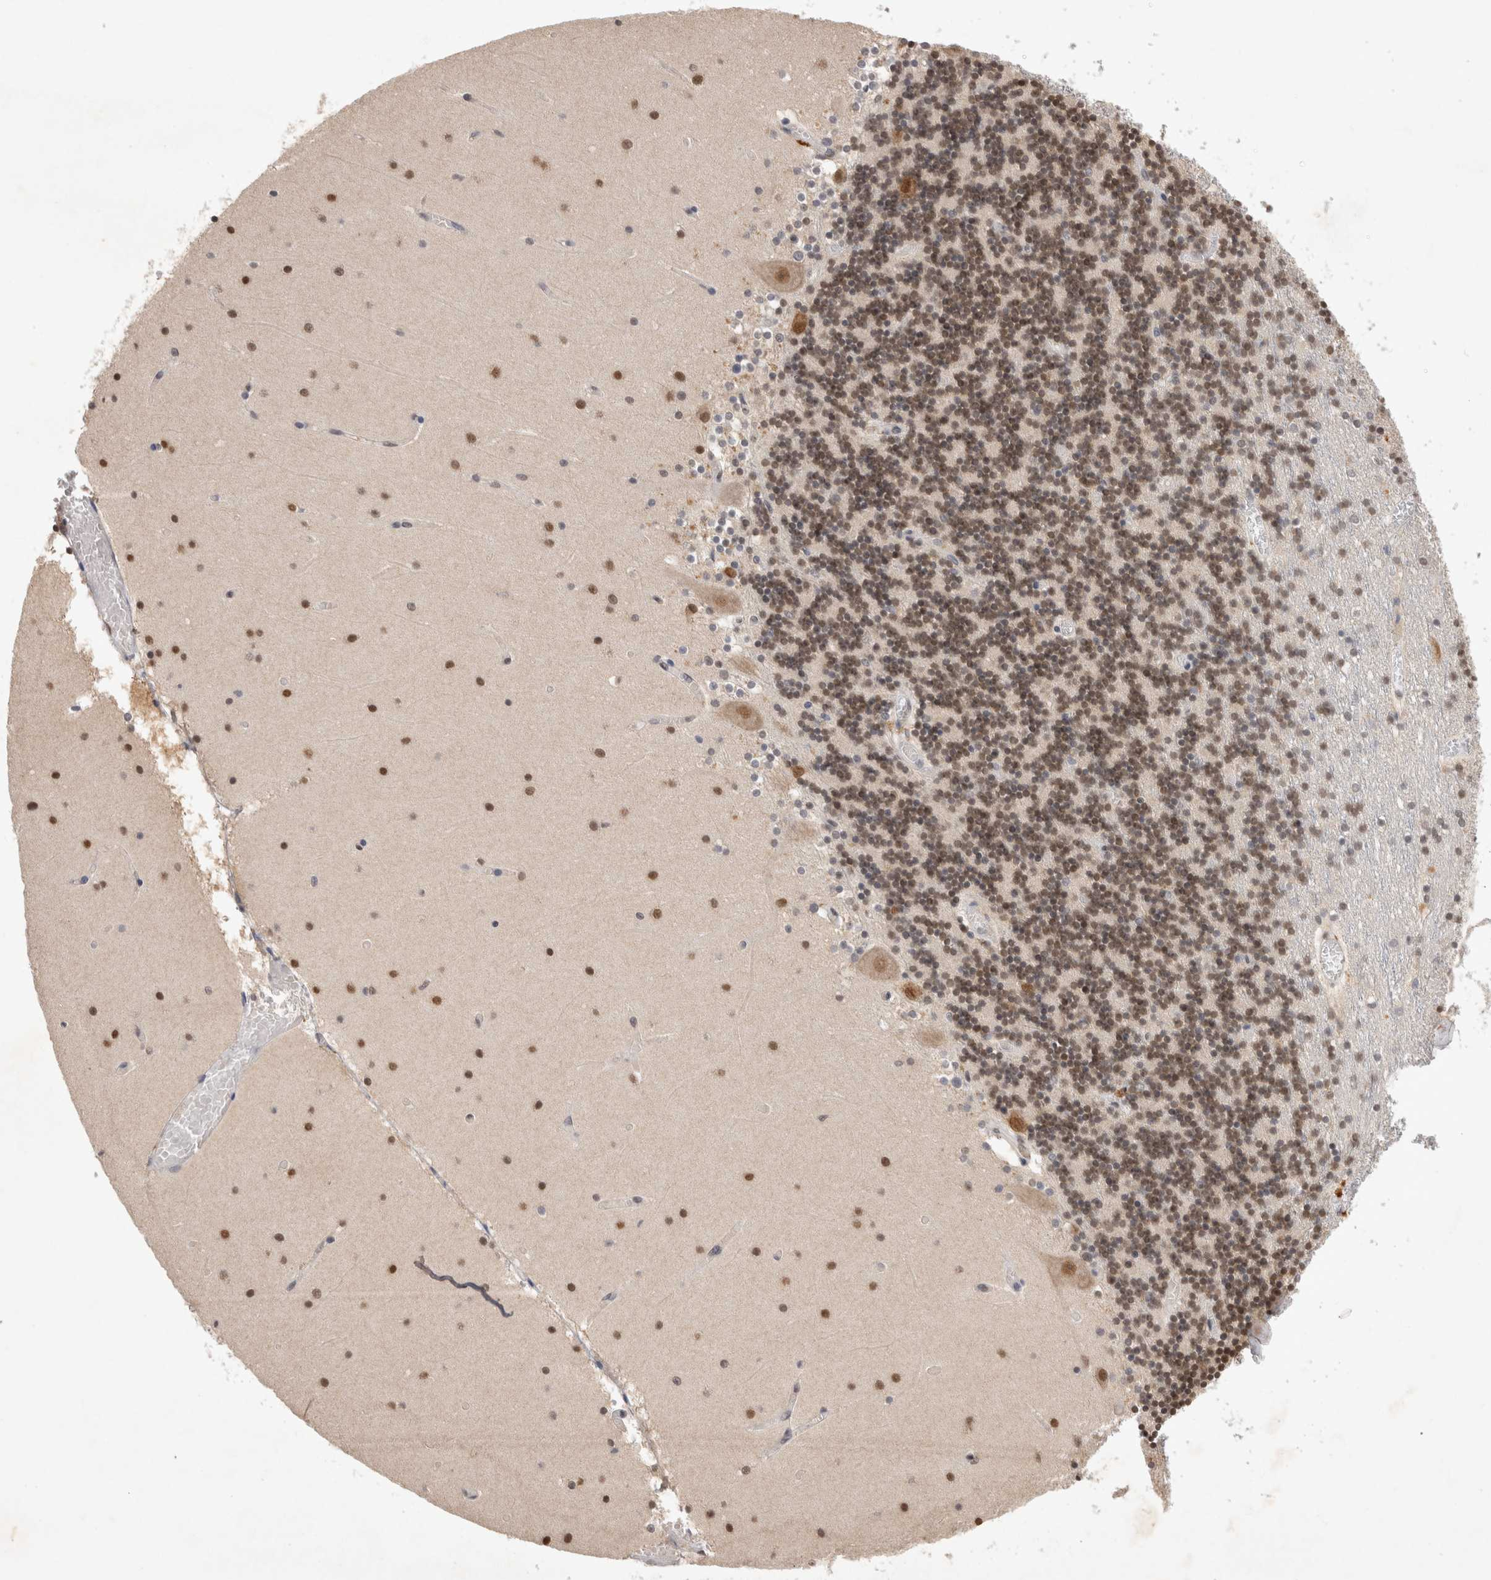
{"staining": {"intensity": "weak", "quantity": ">75%", "location": "nuclear"}, "tissue": "cerebellum", "cell_type": "Cells in granular layer", "image_type": "normal", "snomed": [{"axis": "morphology", "description": "Normal tissue, NOS"}, {"axis": "topography", "description": "Cerebellum"}], "caption": "Approximately >75% of cells in granular layer in unremarkable cerebellum demonstrate weak nuclear protein staining as visualized by brown immunohistochemical staining.", "gene": "XRCC5", "patient": {"sex": "female", "age": 28}}